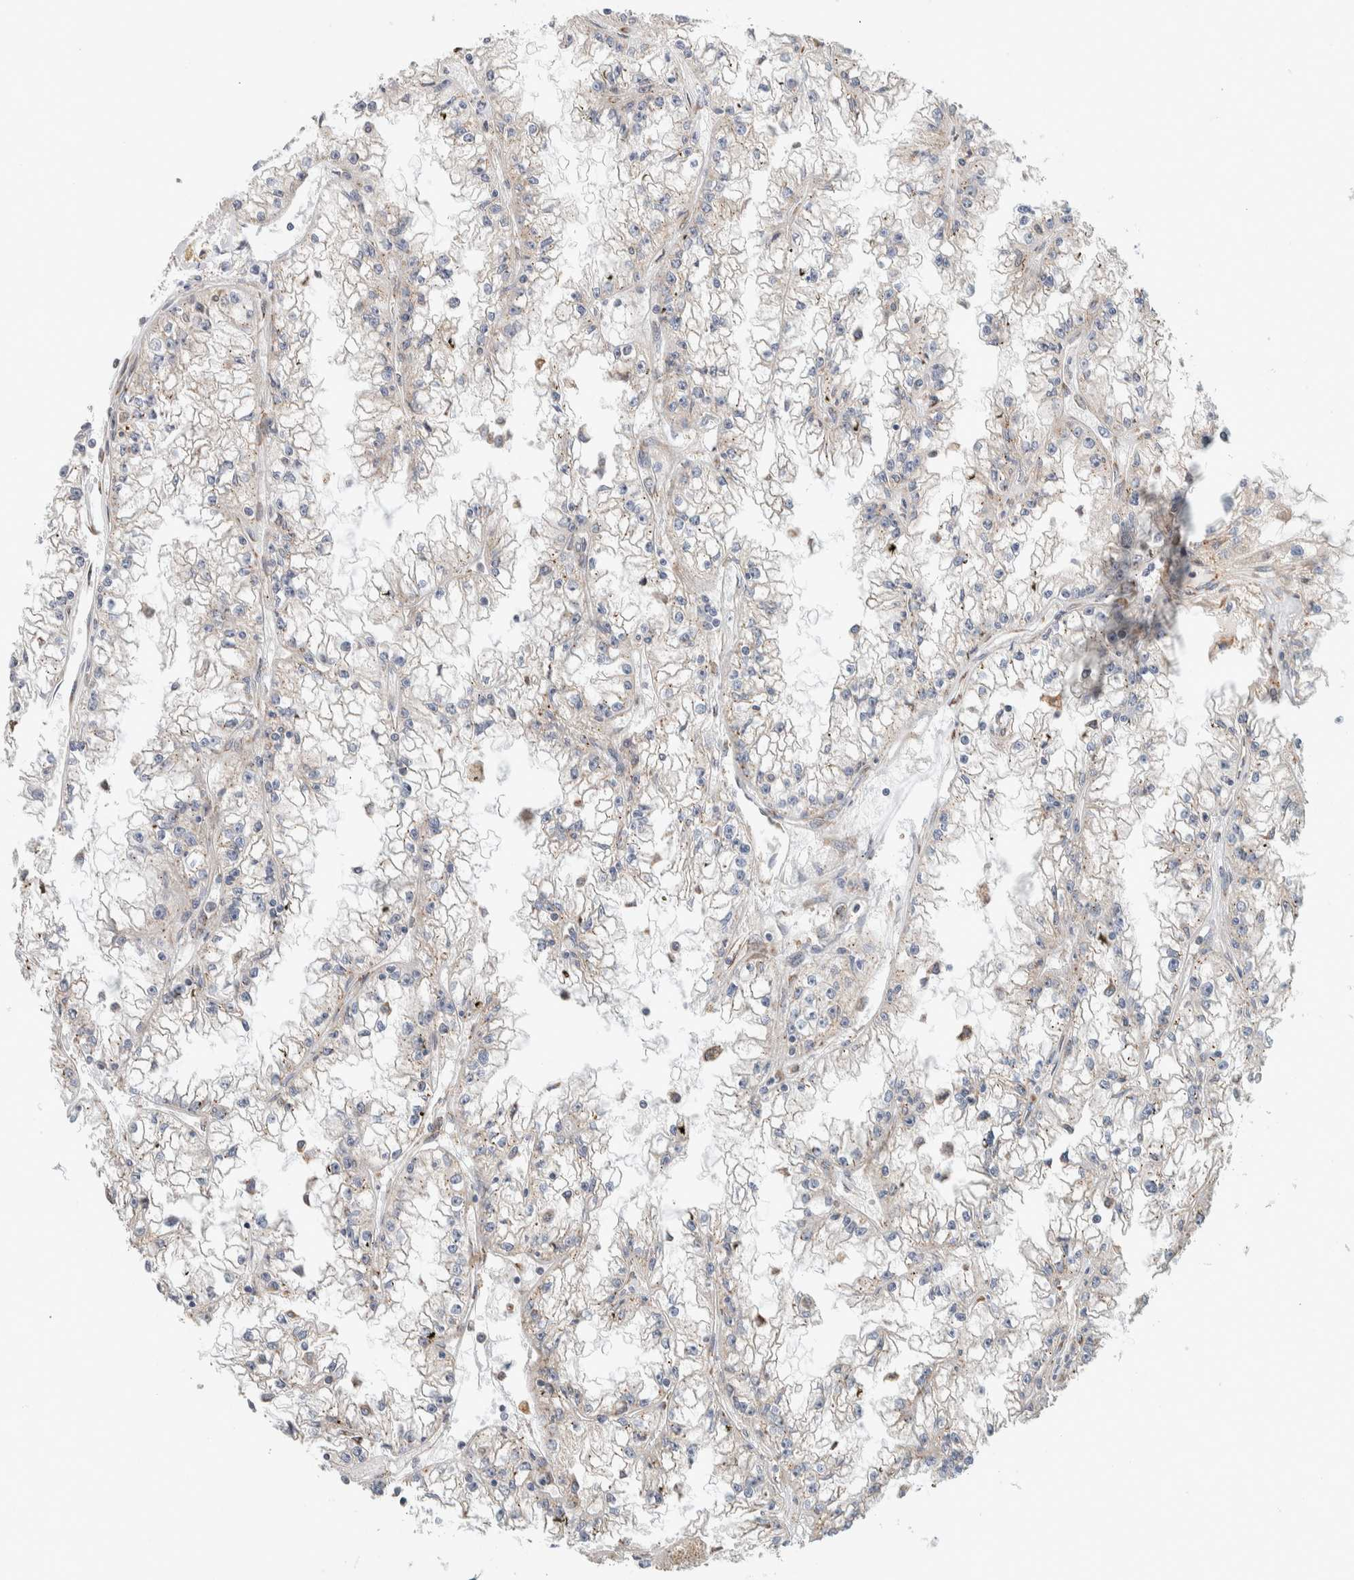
{"staining": {"intensity": "negative", "quantity": "none", "location": "none"}, "tissue": "renal cancer", "cell_type": "Tumor cells", "image_type": "cancer", "snomed": [{"axis": "morphology", "description": "Adenocarcinoma, NOS"}, {"axis": "topography", "description": "Kidney"}], "caption": "This is a histopathology image of immunohistochemistry staining of renal cancer (adenocarcinoma), which shows no expression in tumor cells. (Stains: DAB (3,3'-diaminobenzidine) immunohistochemistry with hematoxylin counter stain, Microscopy: brightfield microscopy at high magnification).", "gene": "ADCY8", "patient": {"sex": "male", "age": 56}}